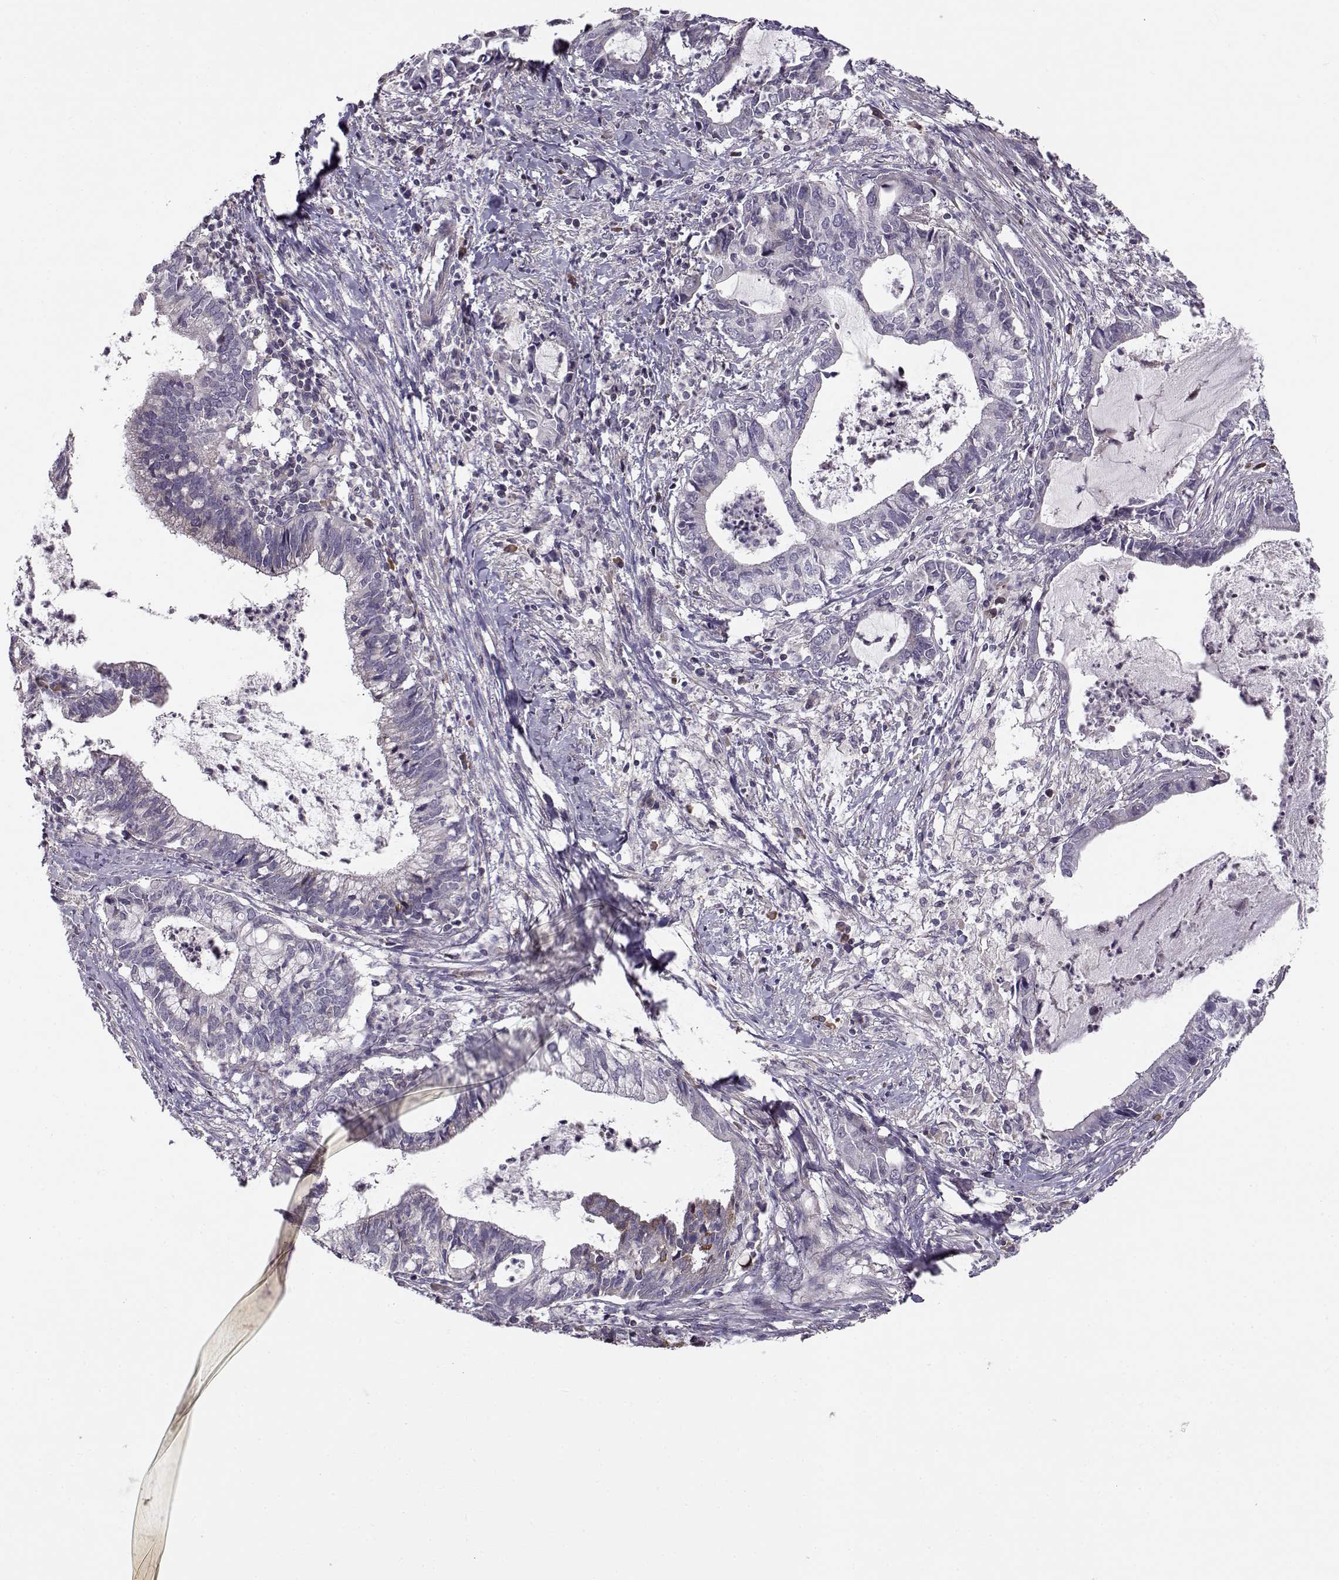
{"staining": {"intensity": "negative", "quantity": "none", "location": "none"}, "tissue": "cervical cancer", "cell_type": "Tumor cells", "image_type": "cancer", "snomed": [{"axis": "morphology", "description": "Adenocarcinoma, NOS"}, {"axis": "topography", "description": "Cervix"}], "caption": "This is an immunohistochemistry (IHC) photomicrograph of cervical cancer. There is no expression in tumor cells.", "gene": "ENTPD8", "patient": {"sex": "female", "age": 42}}